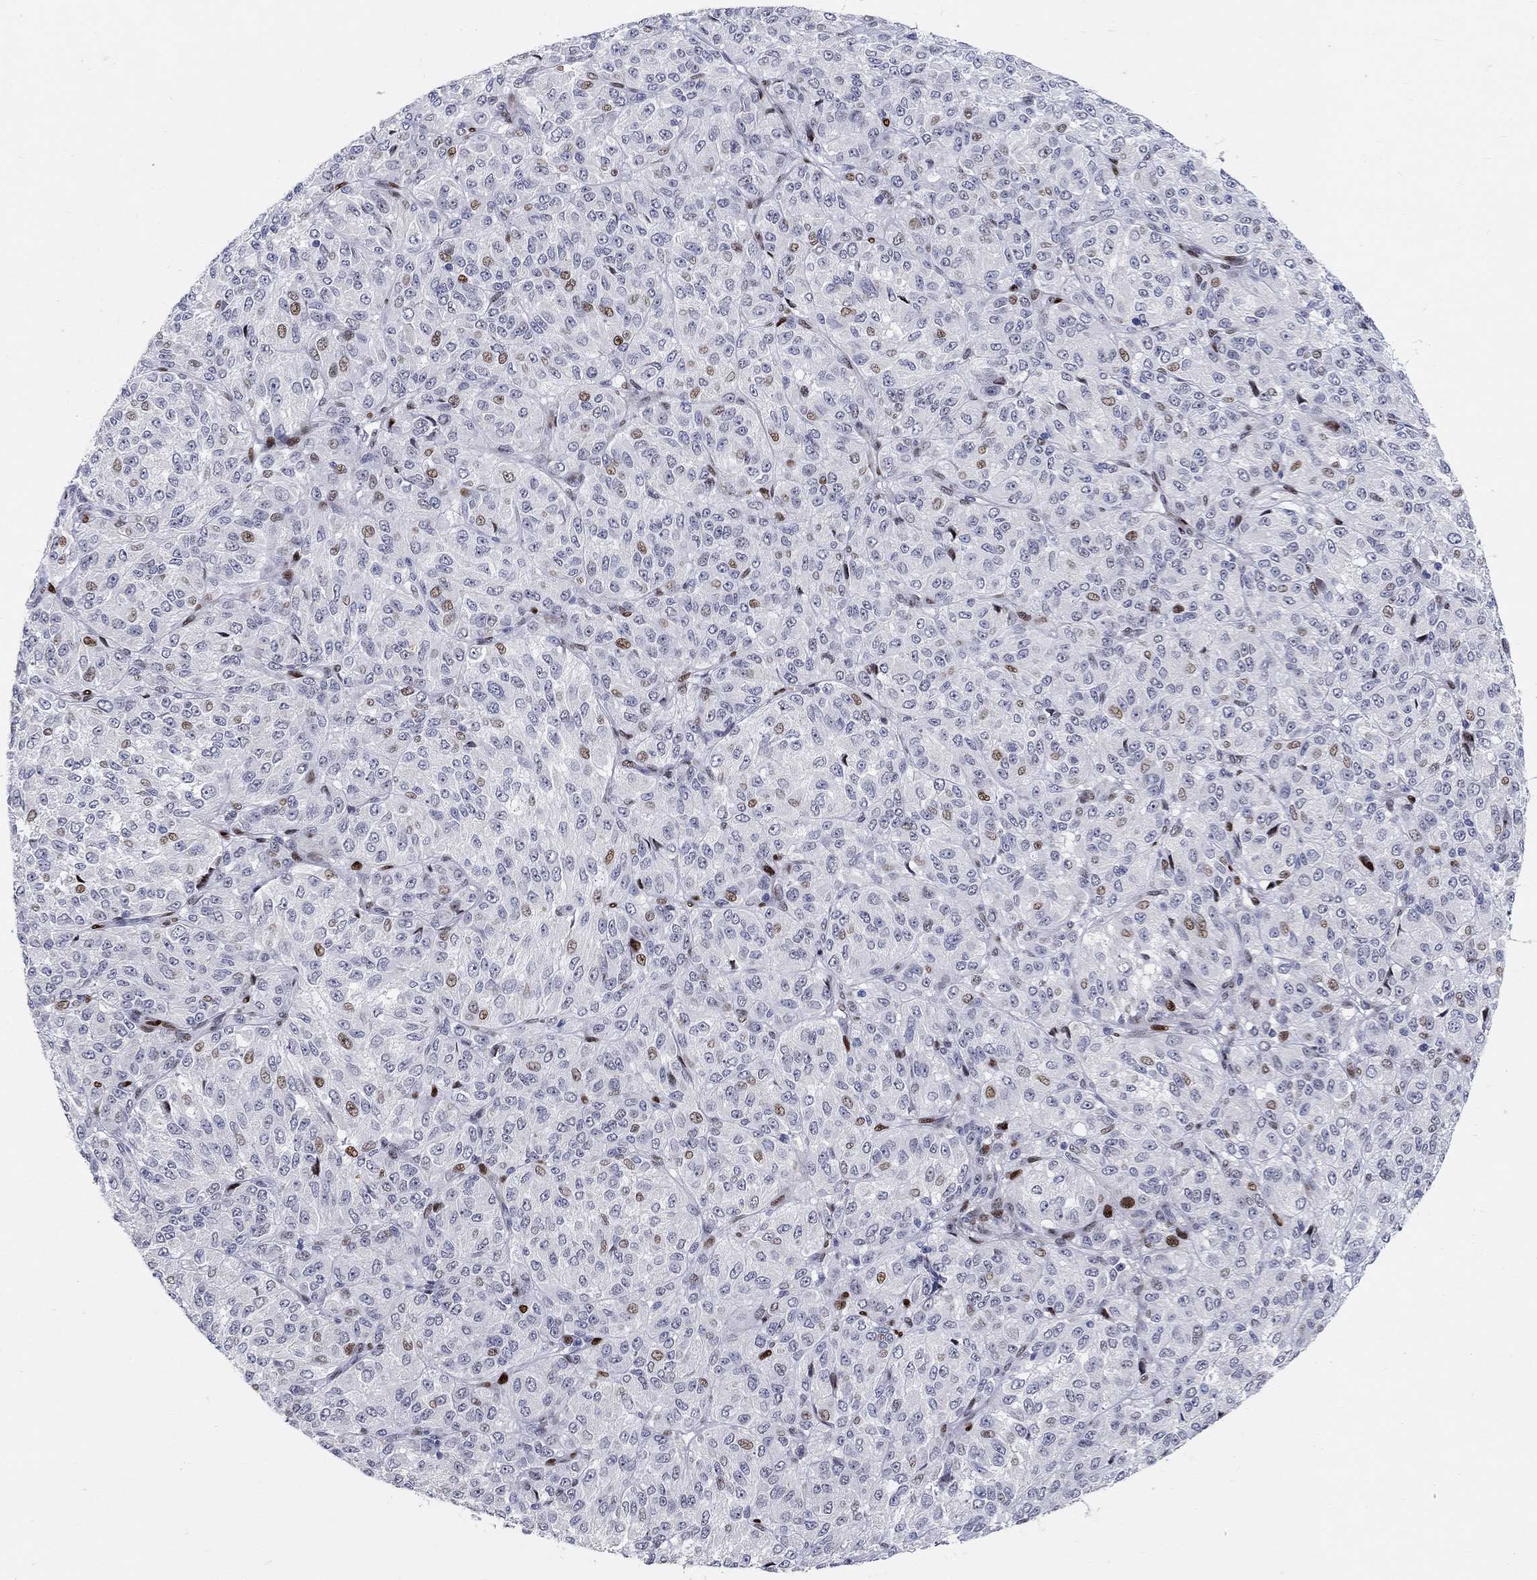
{"staining": {"intensity": "strong", "quantity": "<25%", "location": "nuclear"}, "tissue": "melanoma", "cell_type": "Tumor cells", "image_type": "cancer", "snomed": [{"axis": "morphology", "description": "Malignant melanoma, Metastatic site"}, {"axis": "topography", "description": "Brain"}], "caption": "Immunohistochemistry (IHC) staining of melanoma, which demonstrates medium levels of strong nuclear positivity in about <25% of tumor cells indicating strong nuclear protein positivity. The staining was performed using DAB (3,3'-diaminobenzidine) (brown) for protein detection and nuclei were counterstained in hematoxylin (blue).", "gene": "RAPGEF5", "patient": {"sex": "female", "age": 56}}